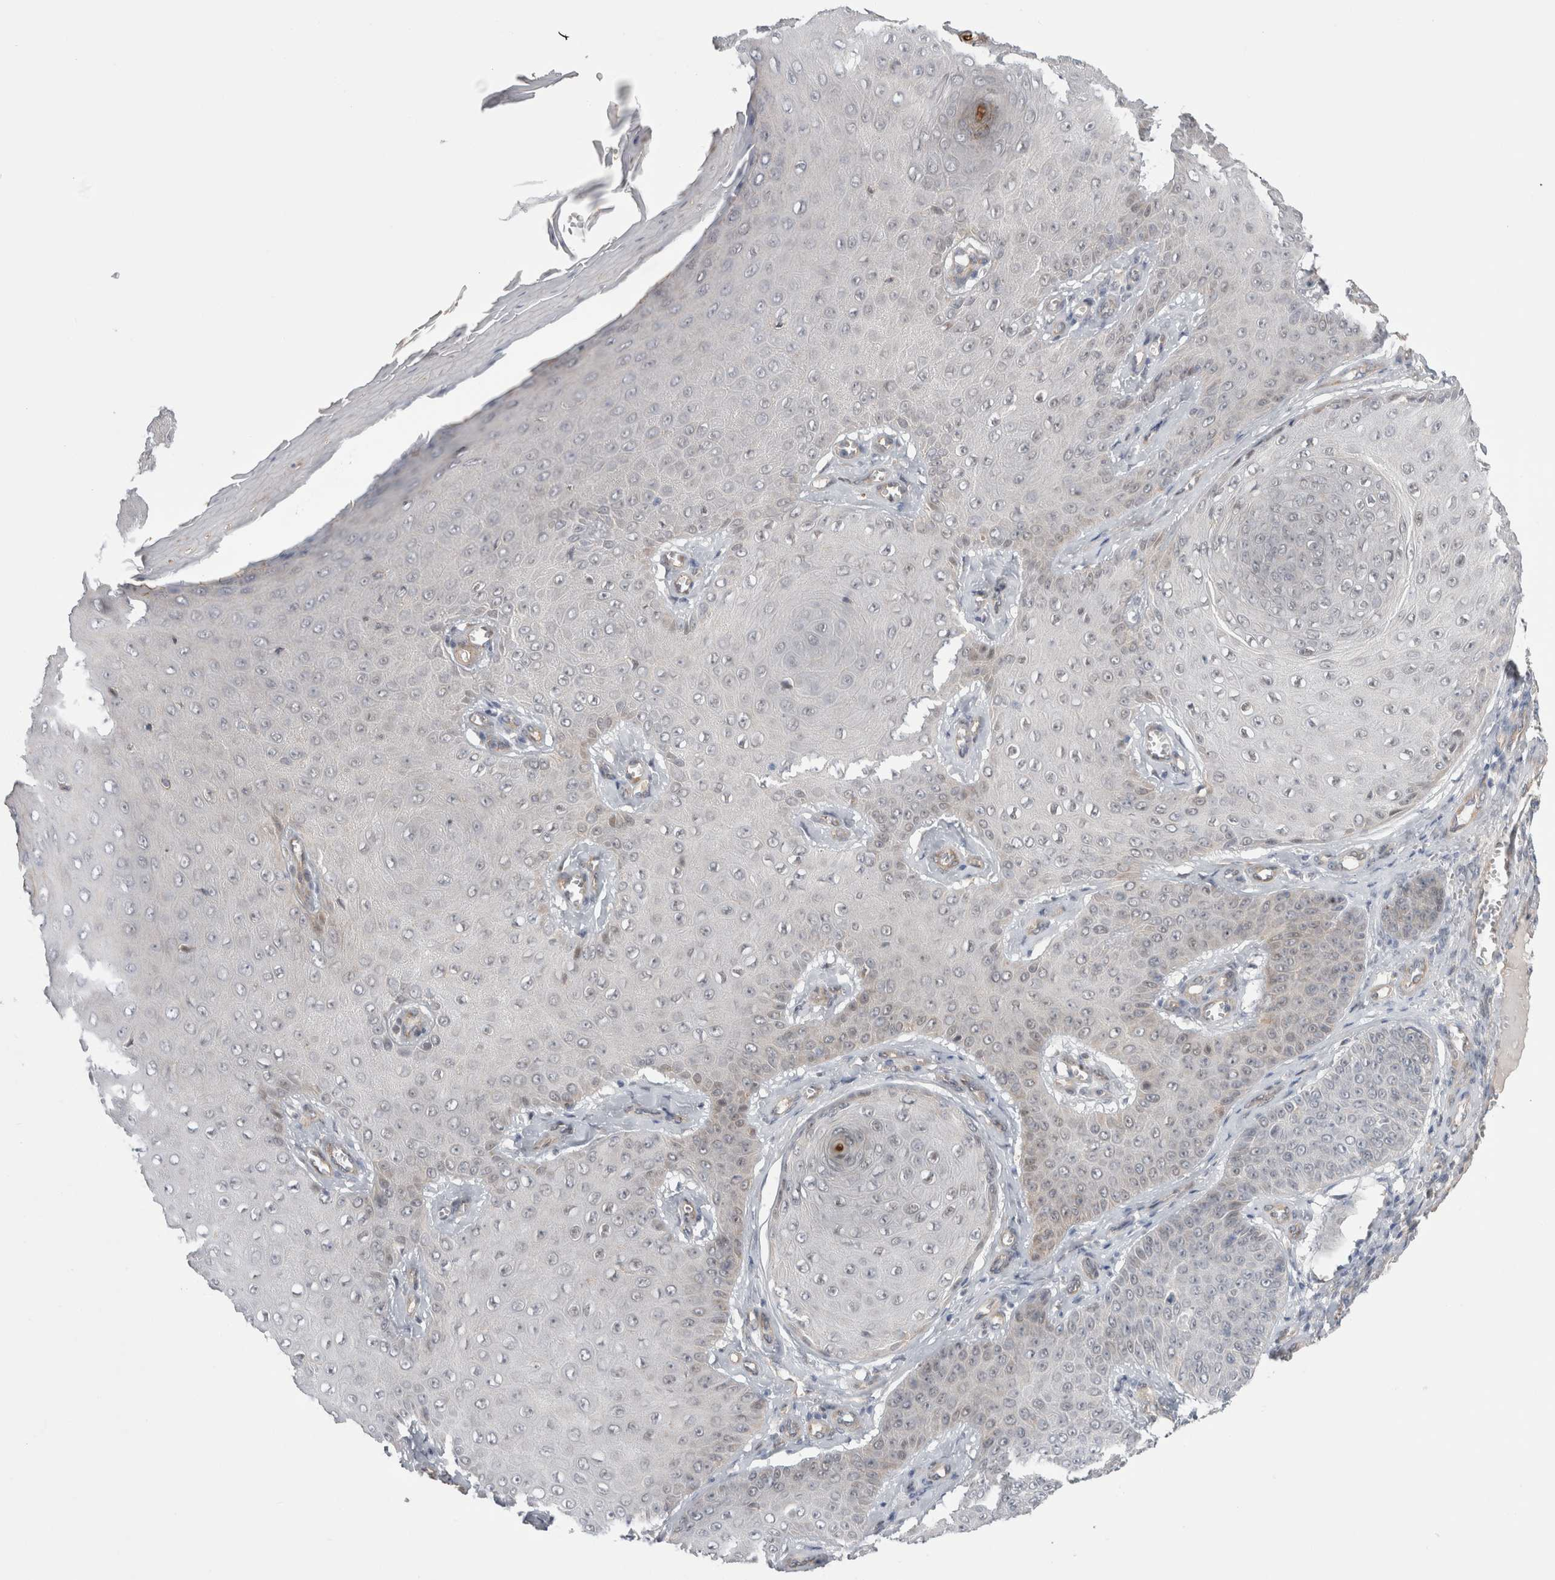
{"staining": {"intensity": "negative", "quantity": "none", "location": "none"}, "tissue": "skin cancer", "cell_type": "Tumor cells", "image_type": "cancer", "snomed": [{"axis": "morphology", "description": "Squamous cell carcinoma, NOS"}, {"axis": "topography", "description": "Skin"}], "caption": "The photomicrograph reveals no significant staining in tumor cells of squamous cell carcinoma (skin).", "gene": "TAFA5", "patient": {"sex": "male", "age": 74}}